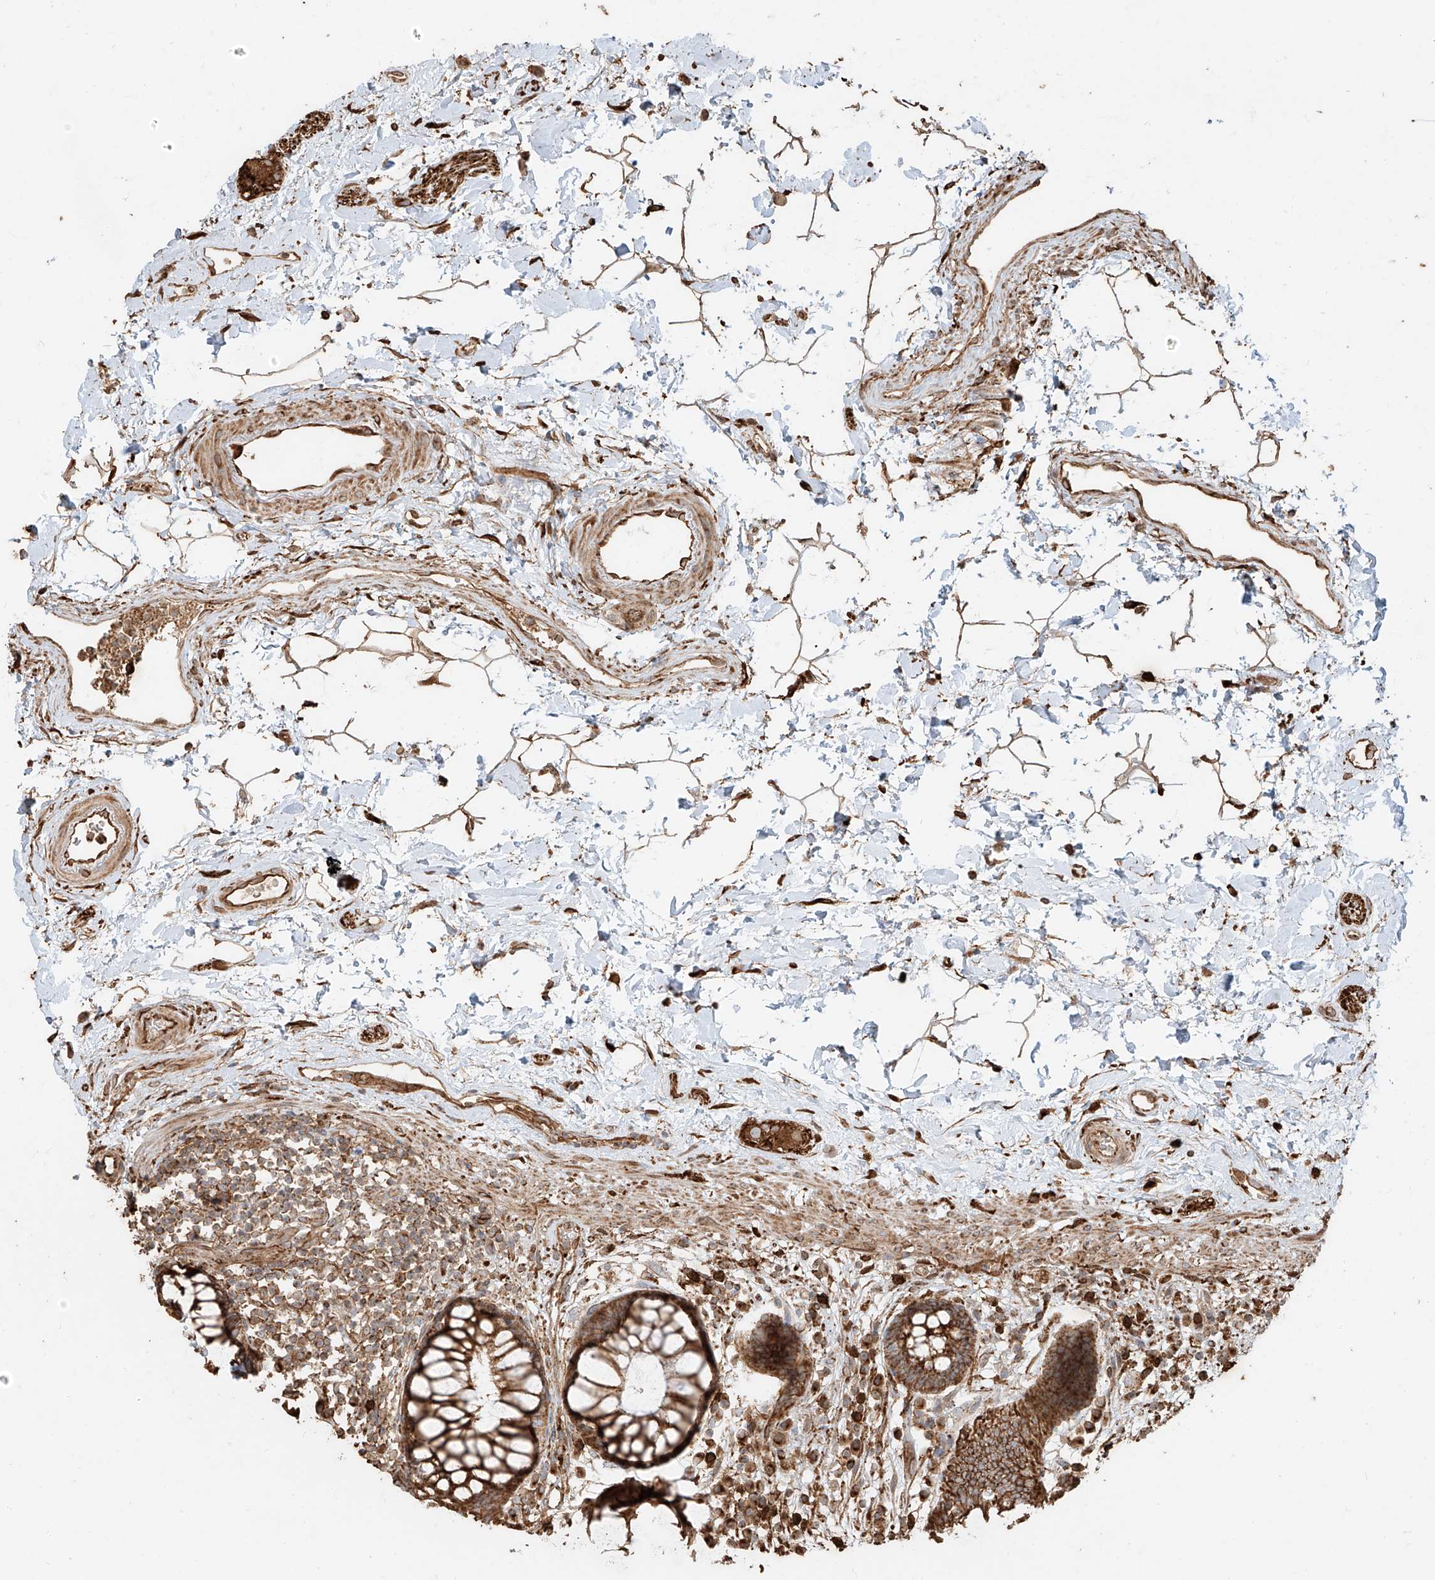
{"staining": {"intensity": "strong", "quantity": ">75%", "location": "cytoplasmic/membranous"}, "tissue": "rectum", "cell_type": "Glandular cells", "image_type": "normal", "snomed": [{"axis": "morphology", "description": "Normal tissue, NOS"}, {"axis": "topography", "description": "Rectum"}], "caption": "Protein staining exhibits strong cytoplasmic/membranous positivity in approximately >75% of glandular cells in normal rectum. (Brightfield microscopy of DAB IHC at high magnification).", "gene": "EFNB1", "patient": {"sex": "male", "age": 51}}